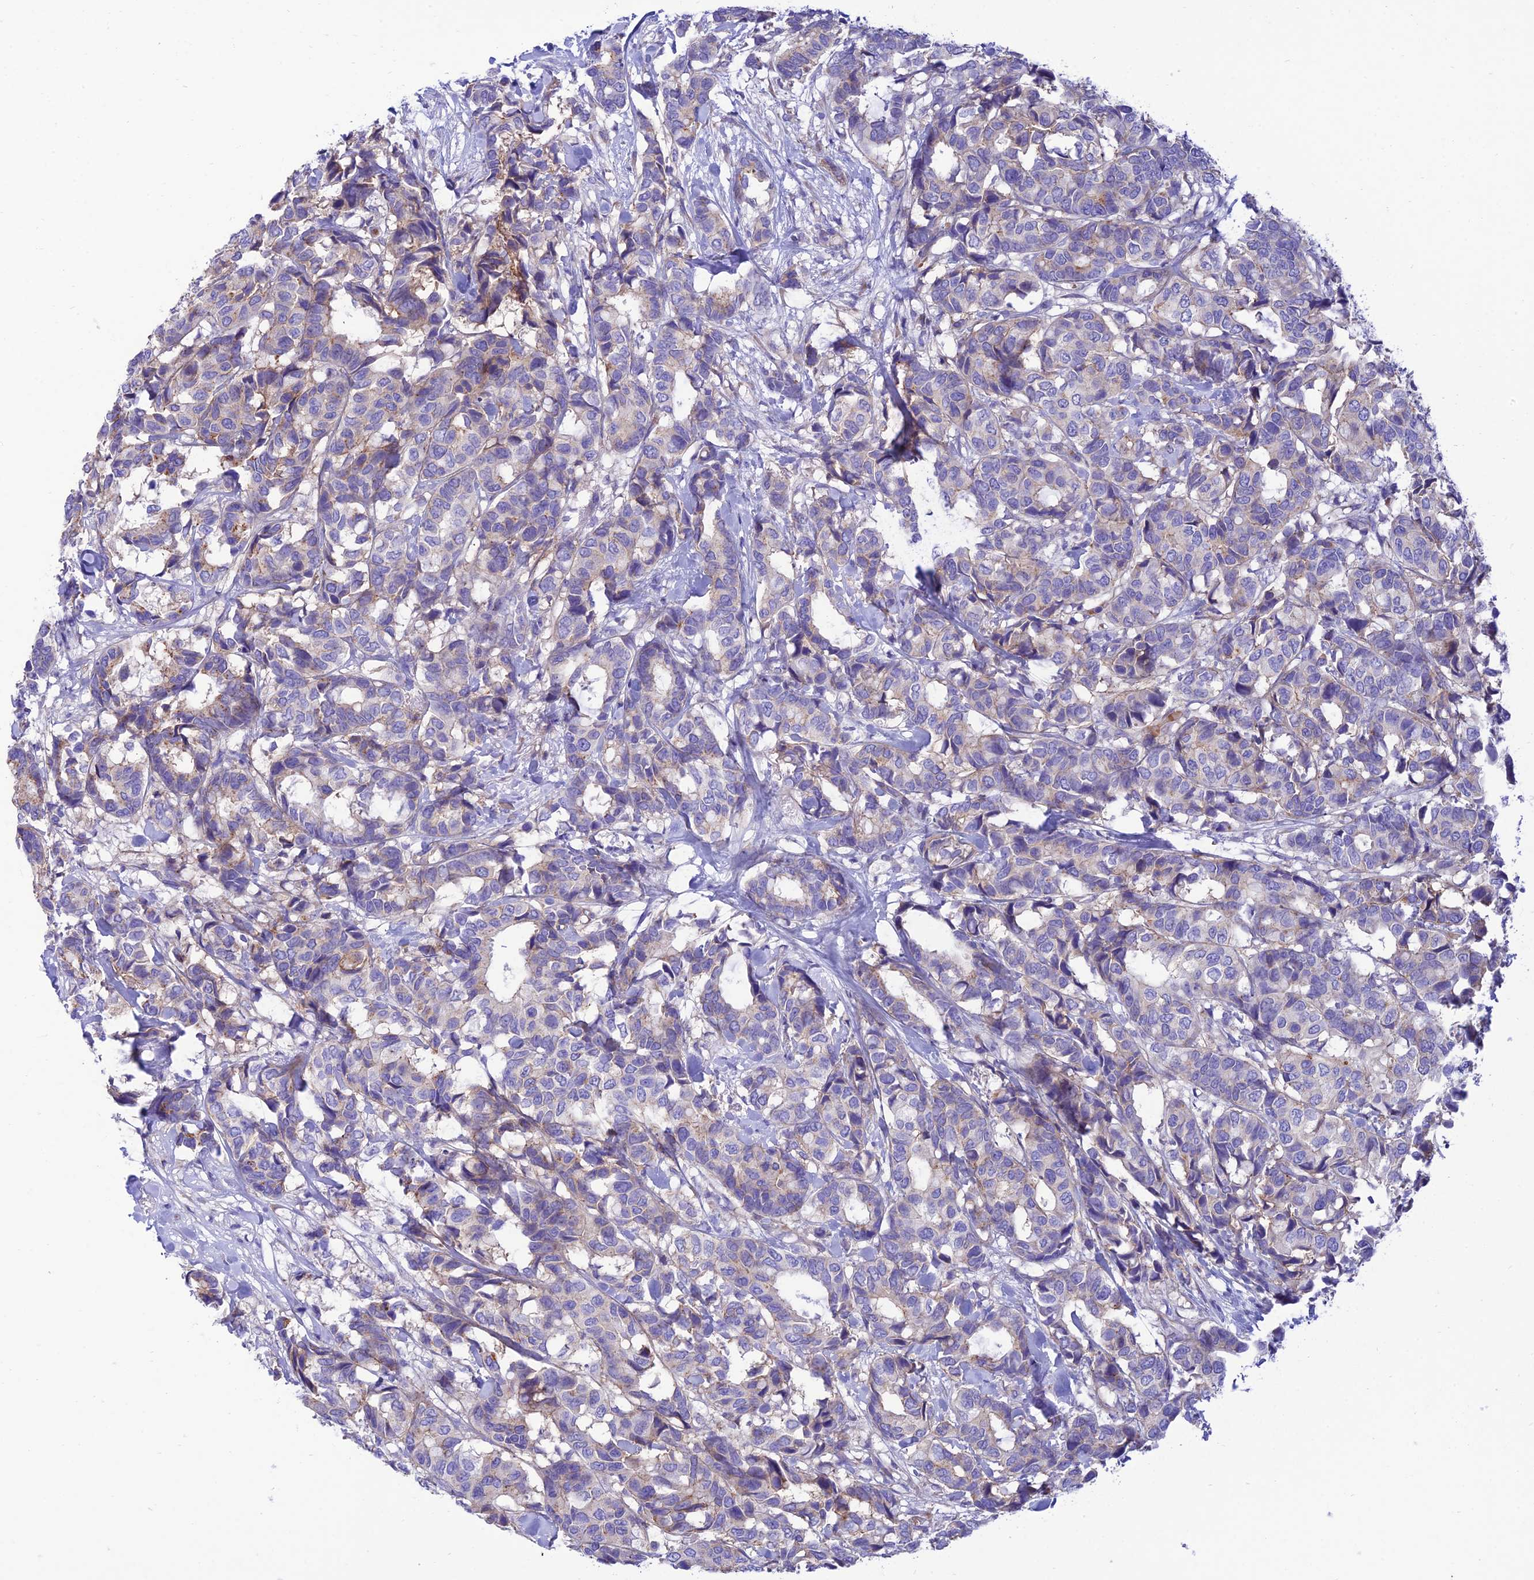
{"staining": {"intensity": "negative", "quantity": "none", "location": "none"}, "tissue": "breast cancer", "cell_type": "Tumor cells", "image_type": "cancer", "snomed": [{"axis": "morphology", "description": "Normal tissue, NOS"}, {"axis": "morphology", "description": "Duct carcinoma"}, {"axis": "topography", "description": "Breast"}], "caption": "The photomicrograph exhibits no significant positivity in tumor cells of intraductal carcinoma (breast).", "gene": "CCDC157", "patient": {"sex": "female", "age": 87}}